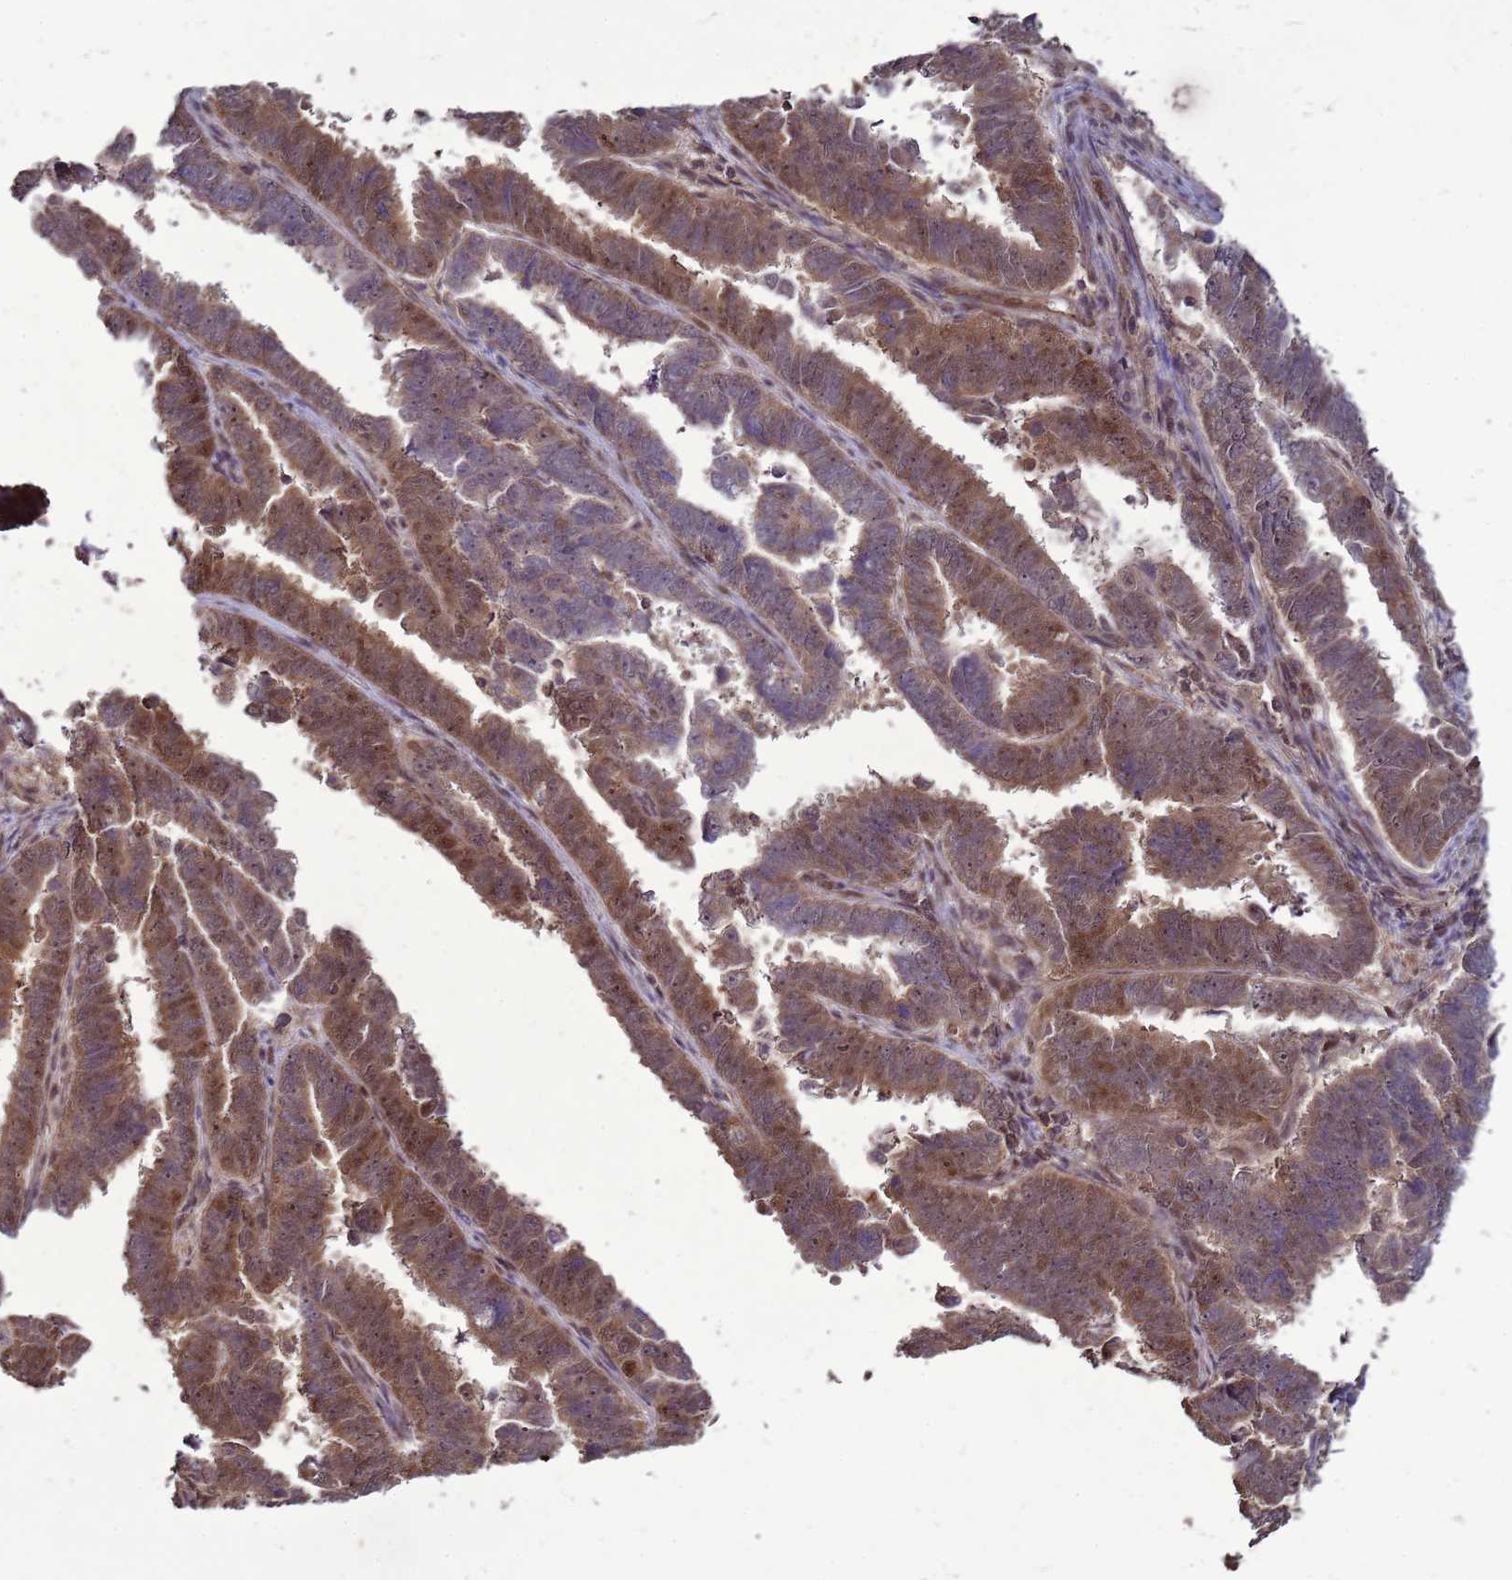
{"staining": {"intensity": "moderate", "quantity": ">75%", "location": "cytoplasmic/membranous,nuclear"}, "tissue": "endometrial cancer", "cell_type": "Tumor cells", "image_type": "cancer", "snomed": [{"axis": "morphology", "description": "Adenocarcinoma, NOS"}, {"axis": "topography", "description": "Endometrium"}], "caption": "Immunohistochemical staining of human endometrial cancer (adenocarcinoma) demonstrates medium levels of moderate cytoplasmic/membranous and nuclear expression in approximately >75% of tumor cells.", "gene": "CRBN", "patient": {"sex": "female", "age": 75}}